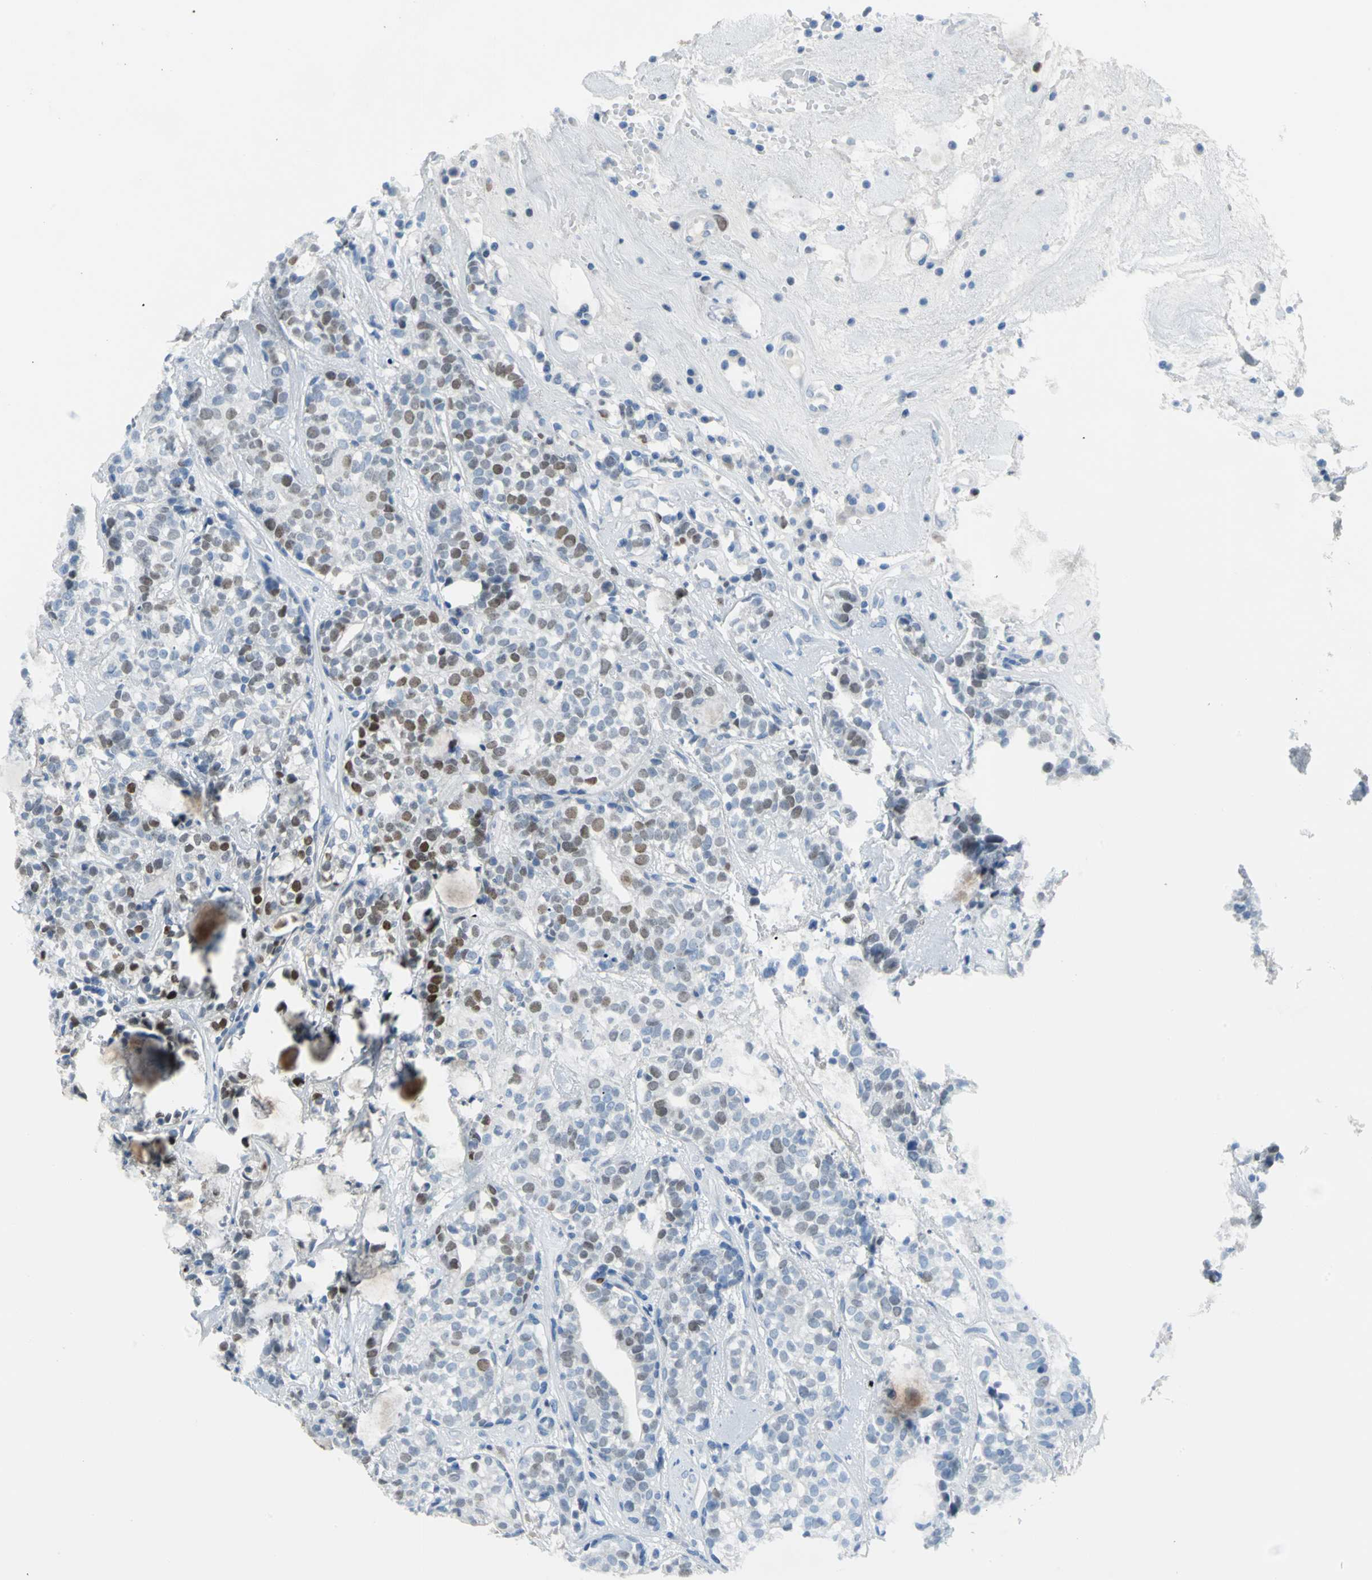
{"staining": {"intensity": "moderate", "quantity": "25%-75%", "location": "nuclear"}, "tissue": "head and neck cancer", "cell_type": "Tumor cells", "image_type": "cancer", "snomed": [{"axis": "morphology", "description": "Adenocarcinoma, NOS"}, {"axis": "topography", "description": "Salivary gland"}, {"axis": "topography", "description": "Head-Neck"}], "caption": "Protein staining of head and neck adenocarcinoma tissue shows moderate nuclear staining in approximately 25%-75% of tumor cells. The staining is performed using DAB (3,3'-diaminobenzidine) brown chromogen to label protein expression. The nuclei are counter-stained blue using hematoxylin.", "gene": "MCM3", "patient": {"sex": "female", "age": 65}}